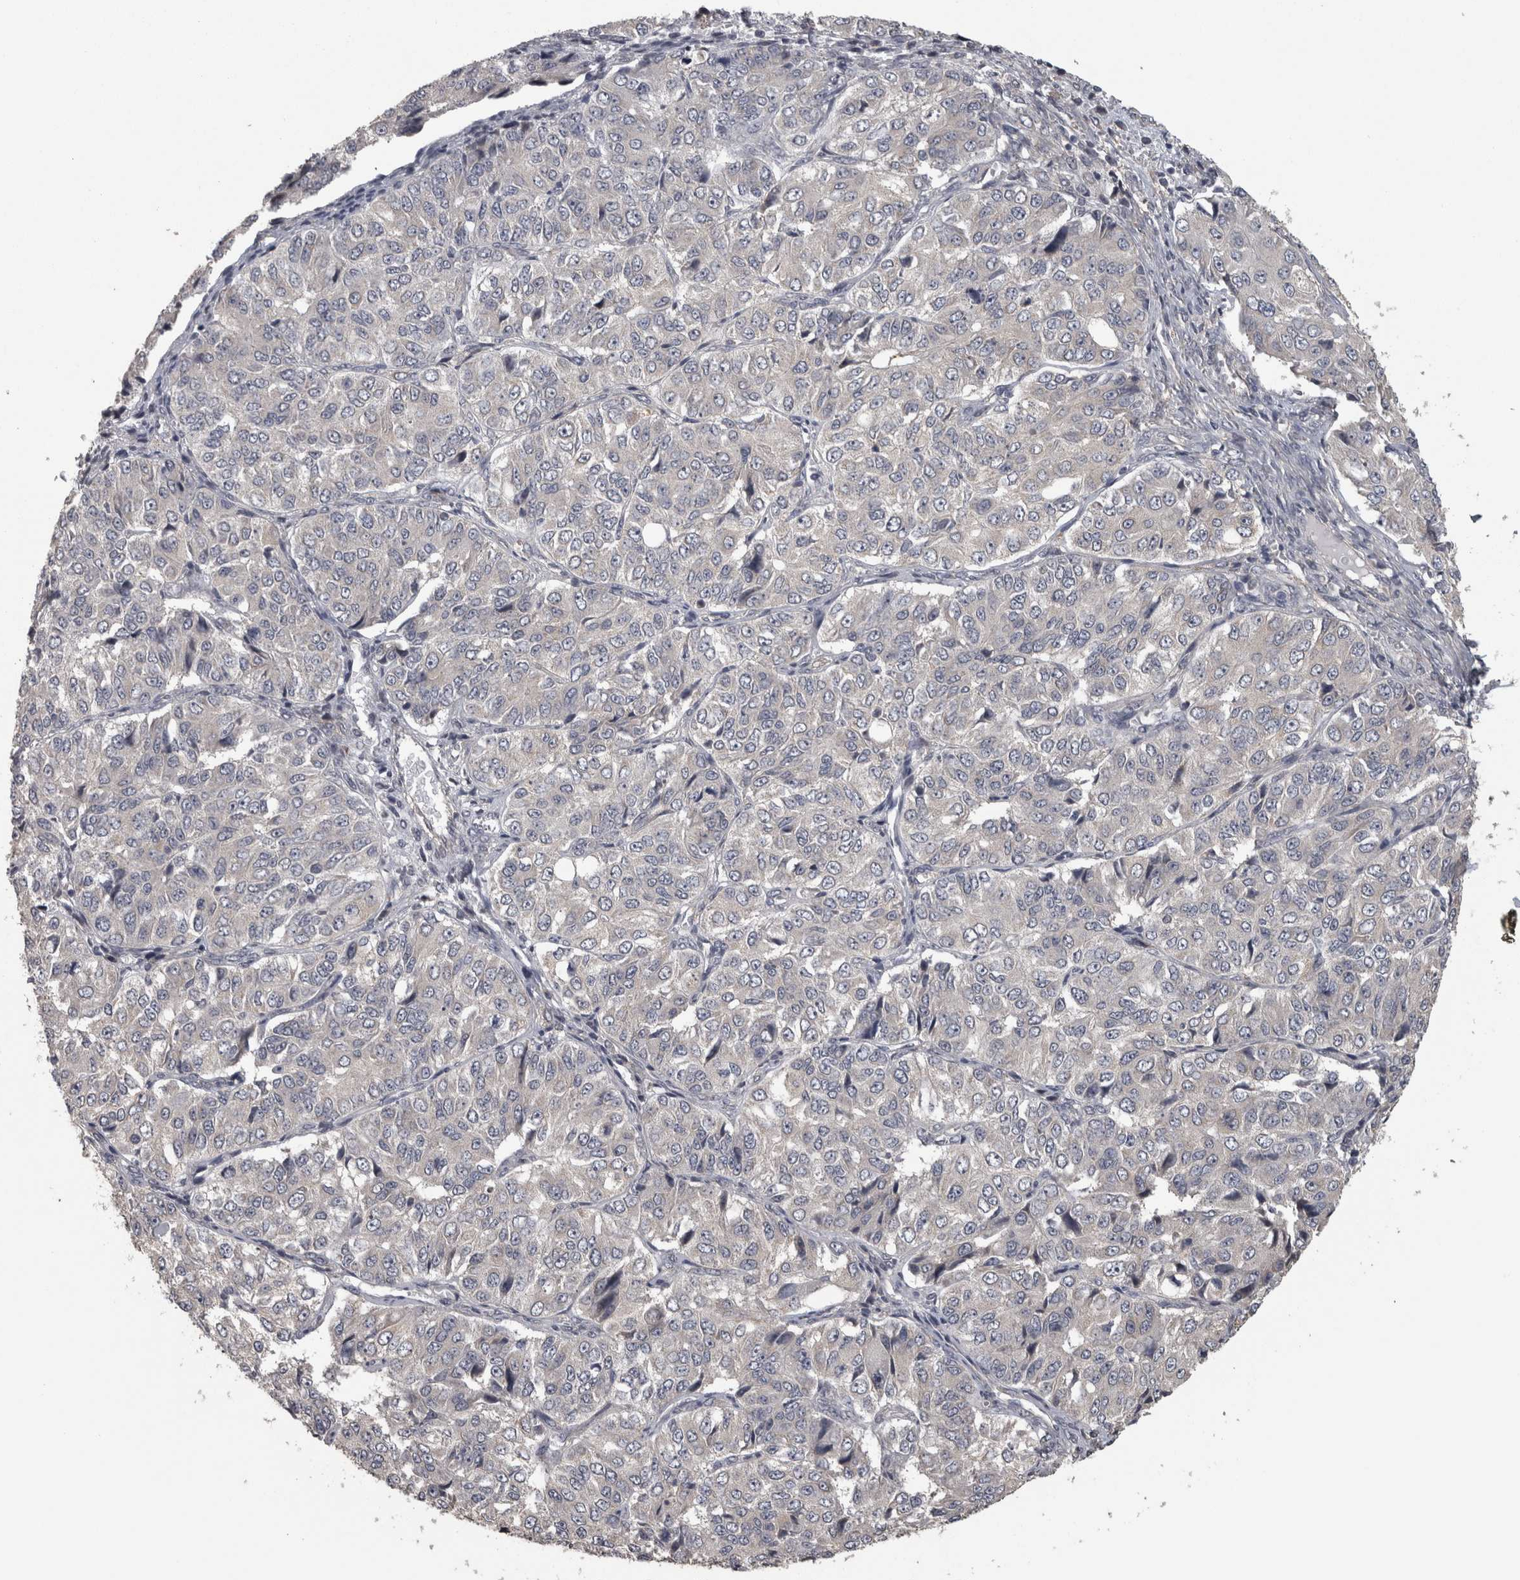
{"staining": {"intensity": "negative", "quantity": "none", "location": "none"}, "tissue": "ovarian cancer", "cell_type": "Tumor cells", "image_type": "cancer", "snomed": [{"axis": "morphology", "description": "Carcinoma, endometroid"}, {"axis": "topography", "description": "Ovary"}], "caption": "A histopathology image of human ovarian cancer (endometroid carcinoma) is negative for staining in tumor cells.", "gene": "RAB29", "patient": {"sex": "female", "age": 51}}